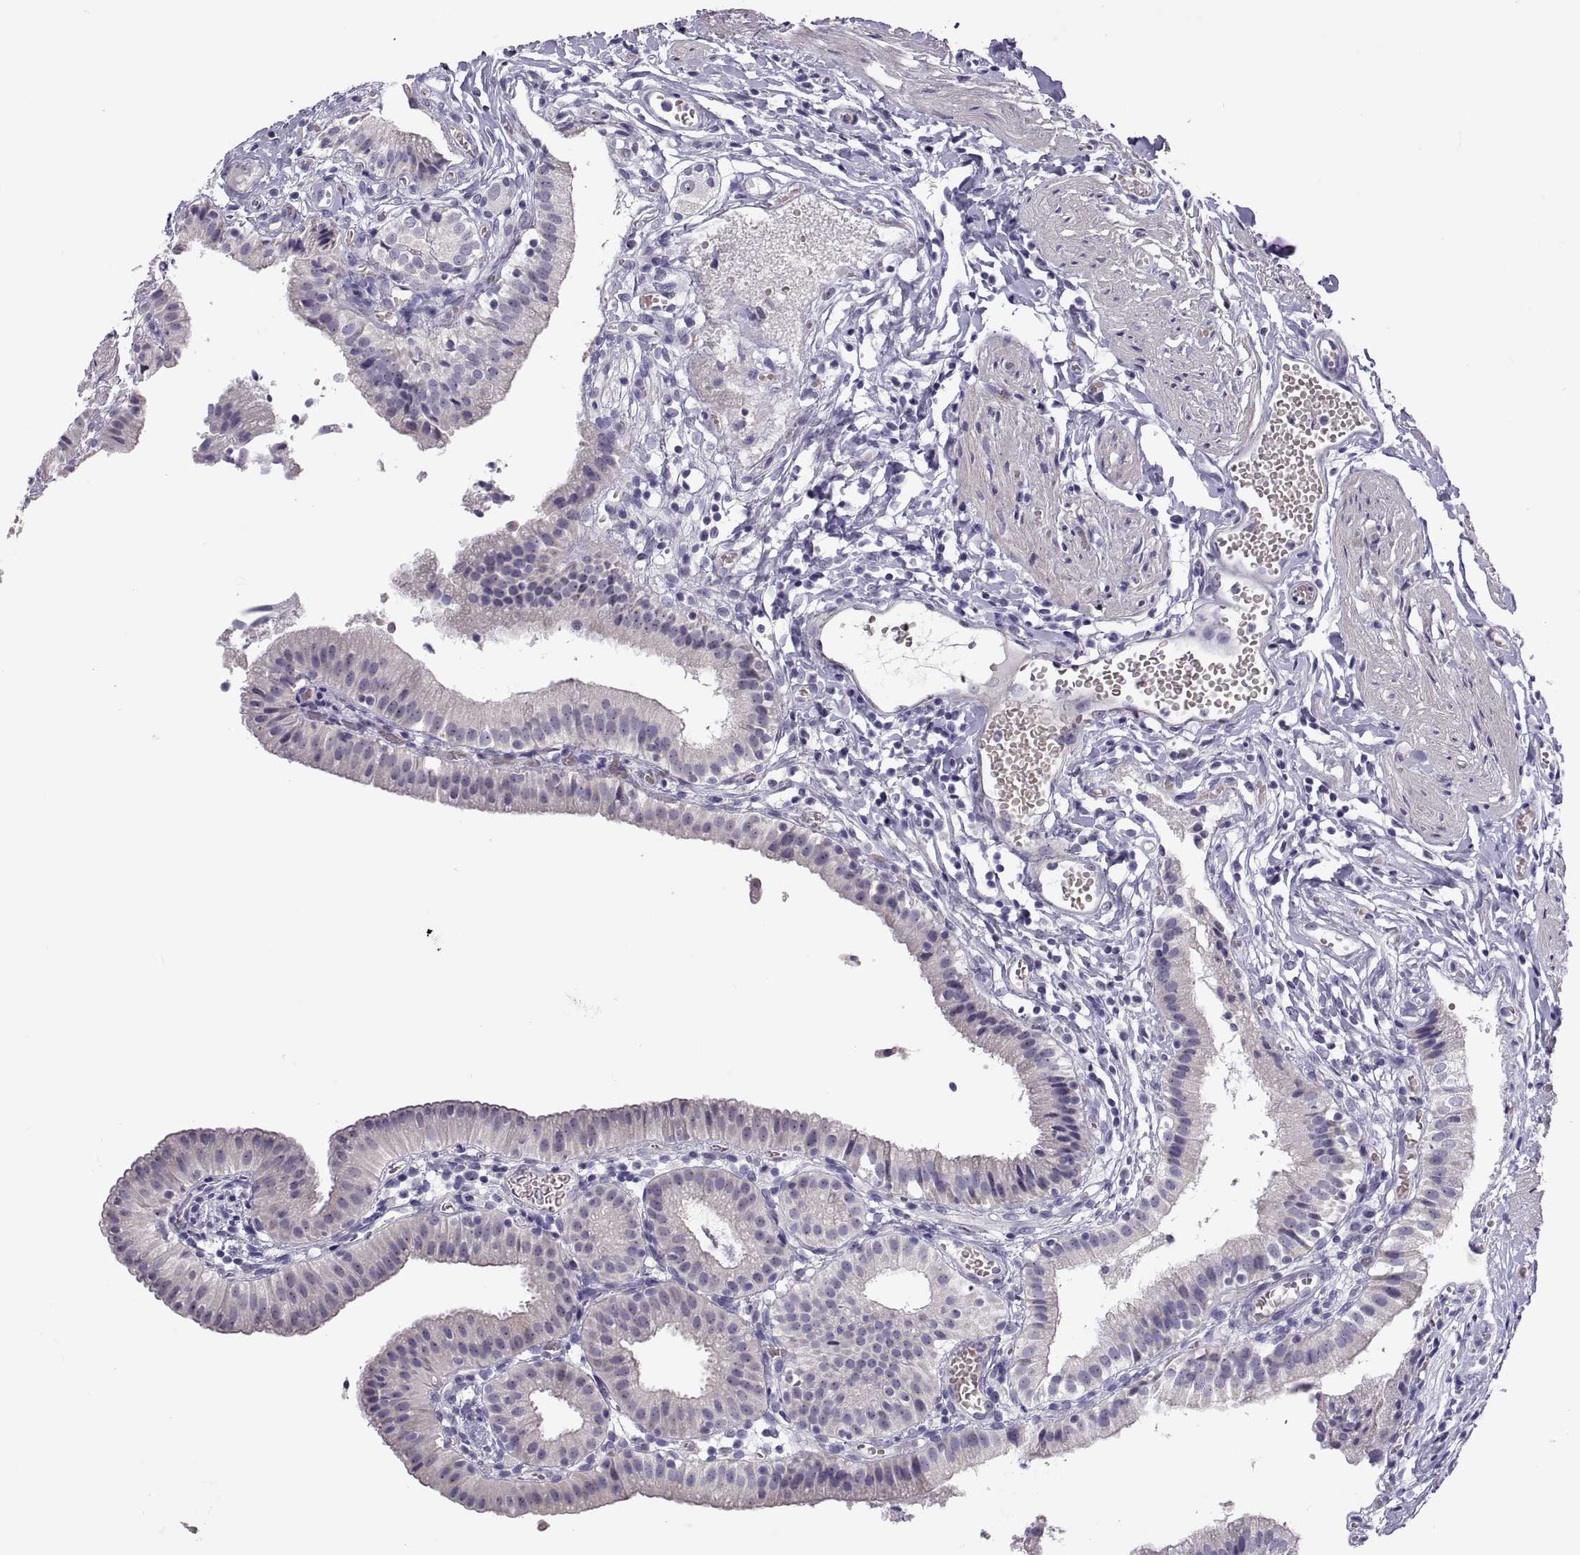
{"staining": {"intensity": "negative", "quantity": "none", "location": "none"}, "tissue": "gallbladder", "cell_type": "Glandular cells", "image_type": "normal", "snomed": [{"axis": "morphology", "description": "Normal tissue, NOS"}, {"axis": "topography", "description": "Gallbladder"}], "caption": "Protein analysis of normal gallbladder exhibits no significant expression in glandular cells.", "gene": "VSX2", "patient": {"sex": "female", "age": 47}}